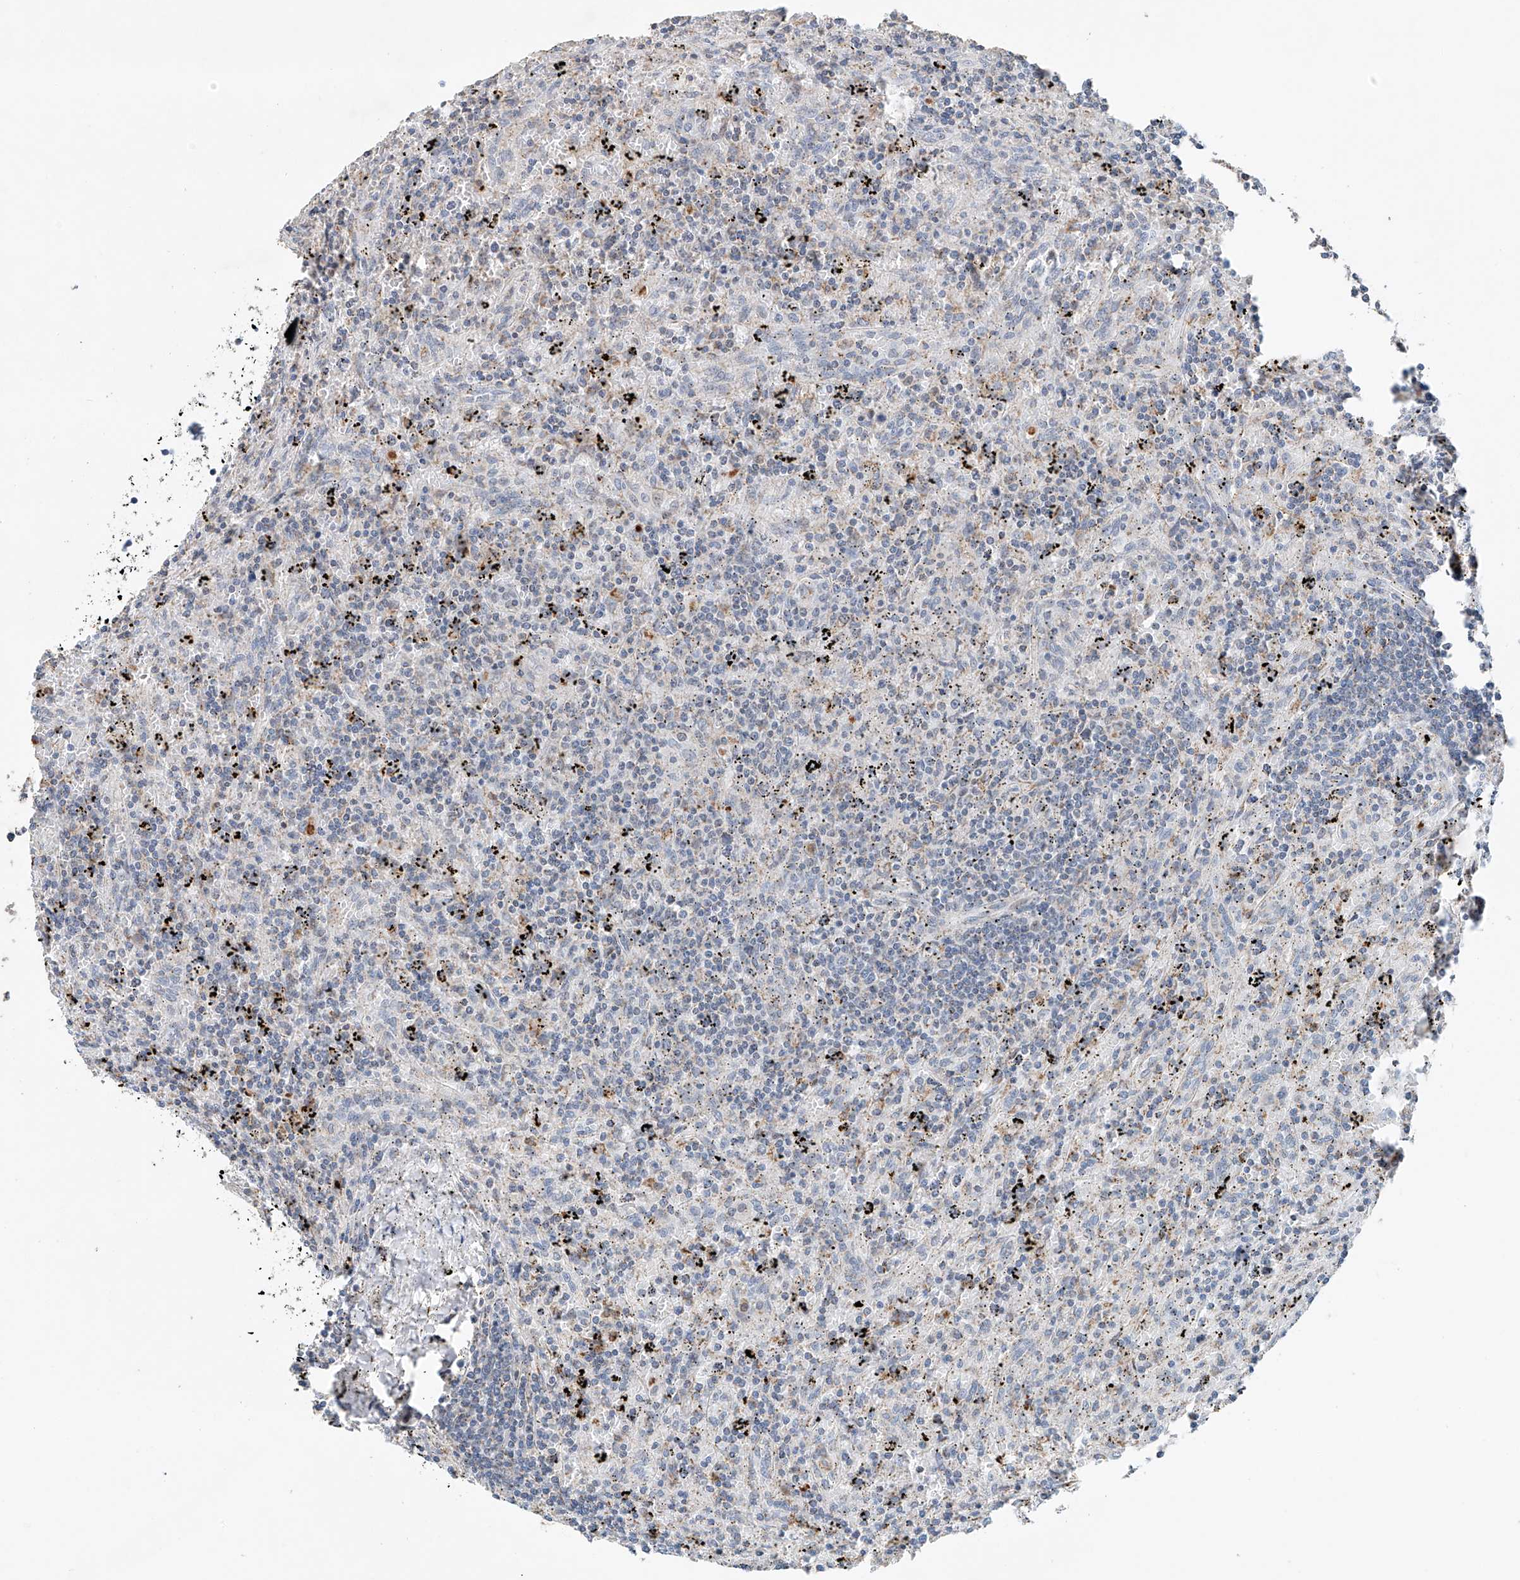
{"staining": {"intensity": "negative", "quantity": "none", "location": "none"}, "tissue": "lymphoma", "cell_type": "Tumor cells", "image_type": "cancer", "snomed": [{"axis": "morphology", "description": "Malignant lymphoma, non-Hodgkin's type, Low grade"}, {"axis": "topography", "description": "Spleen"}], "caption": "This photomicrograph is of malignant lymphoma, non-Hodgkin's type (low-grade) stained with immunohistochemistry to label a protein in brown with the nuclei are counter-stained blue. There is no expression in tumor cells. (DAB (3,3'-diaminobenzidine) immunohistochemistry (IHC) visualized using brightfield microscopy, high magnification).", "gene": "KLF15", "patient": {"sex": "male", "age": 76}}